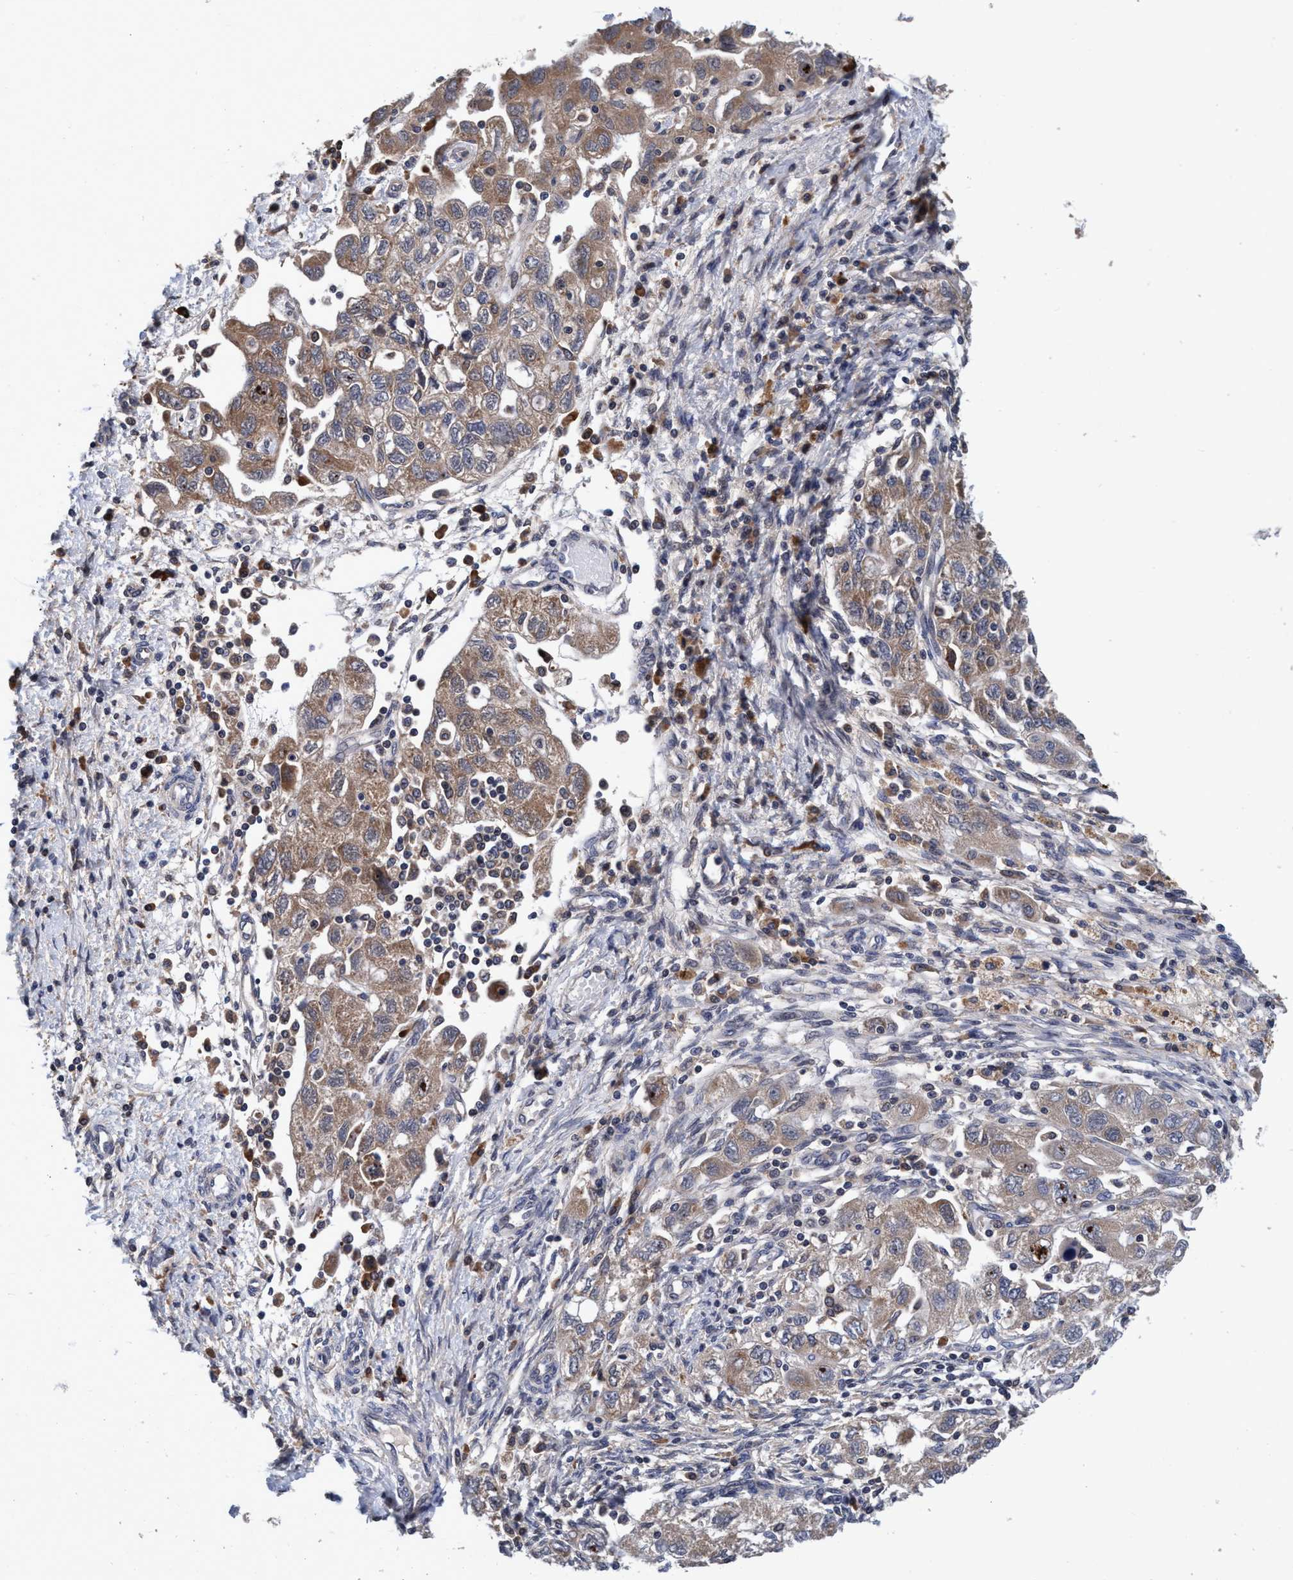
{"staining": {"intensity": "weak", "quantity": ">75%", "location": "cytoplasmic/membranous"}, "tissue": "ovarian cancer", "cell_type": "Tumor cells", "image_type": "cancer", "snomed": [{"axis": "morphology", "description": "Carcinoma, NOS"}, {"axis": "morphology", "description": "Cystadenocarcinoma, serous, NOS"}, {"axis": "topography", "description": "Ovary"}], "caption": "Protein expression analysis of ovarian cancer (serous cystadenocarcinoma) exhibits weak cytoplasmic/membranous positivity in about >75% of tumor cells.", "gene": "CALCOCO2", "patient": {"sex": "female", "age": 69}}